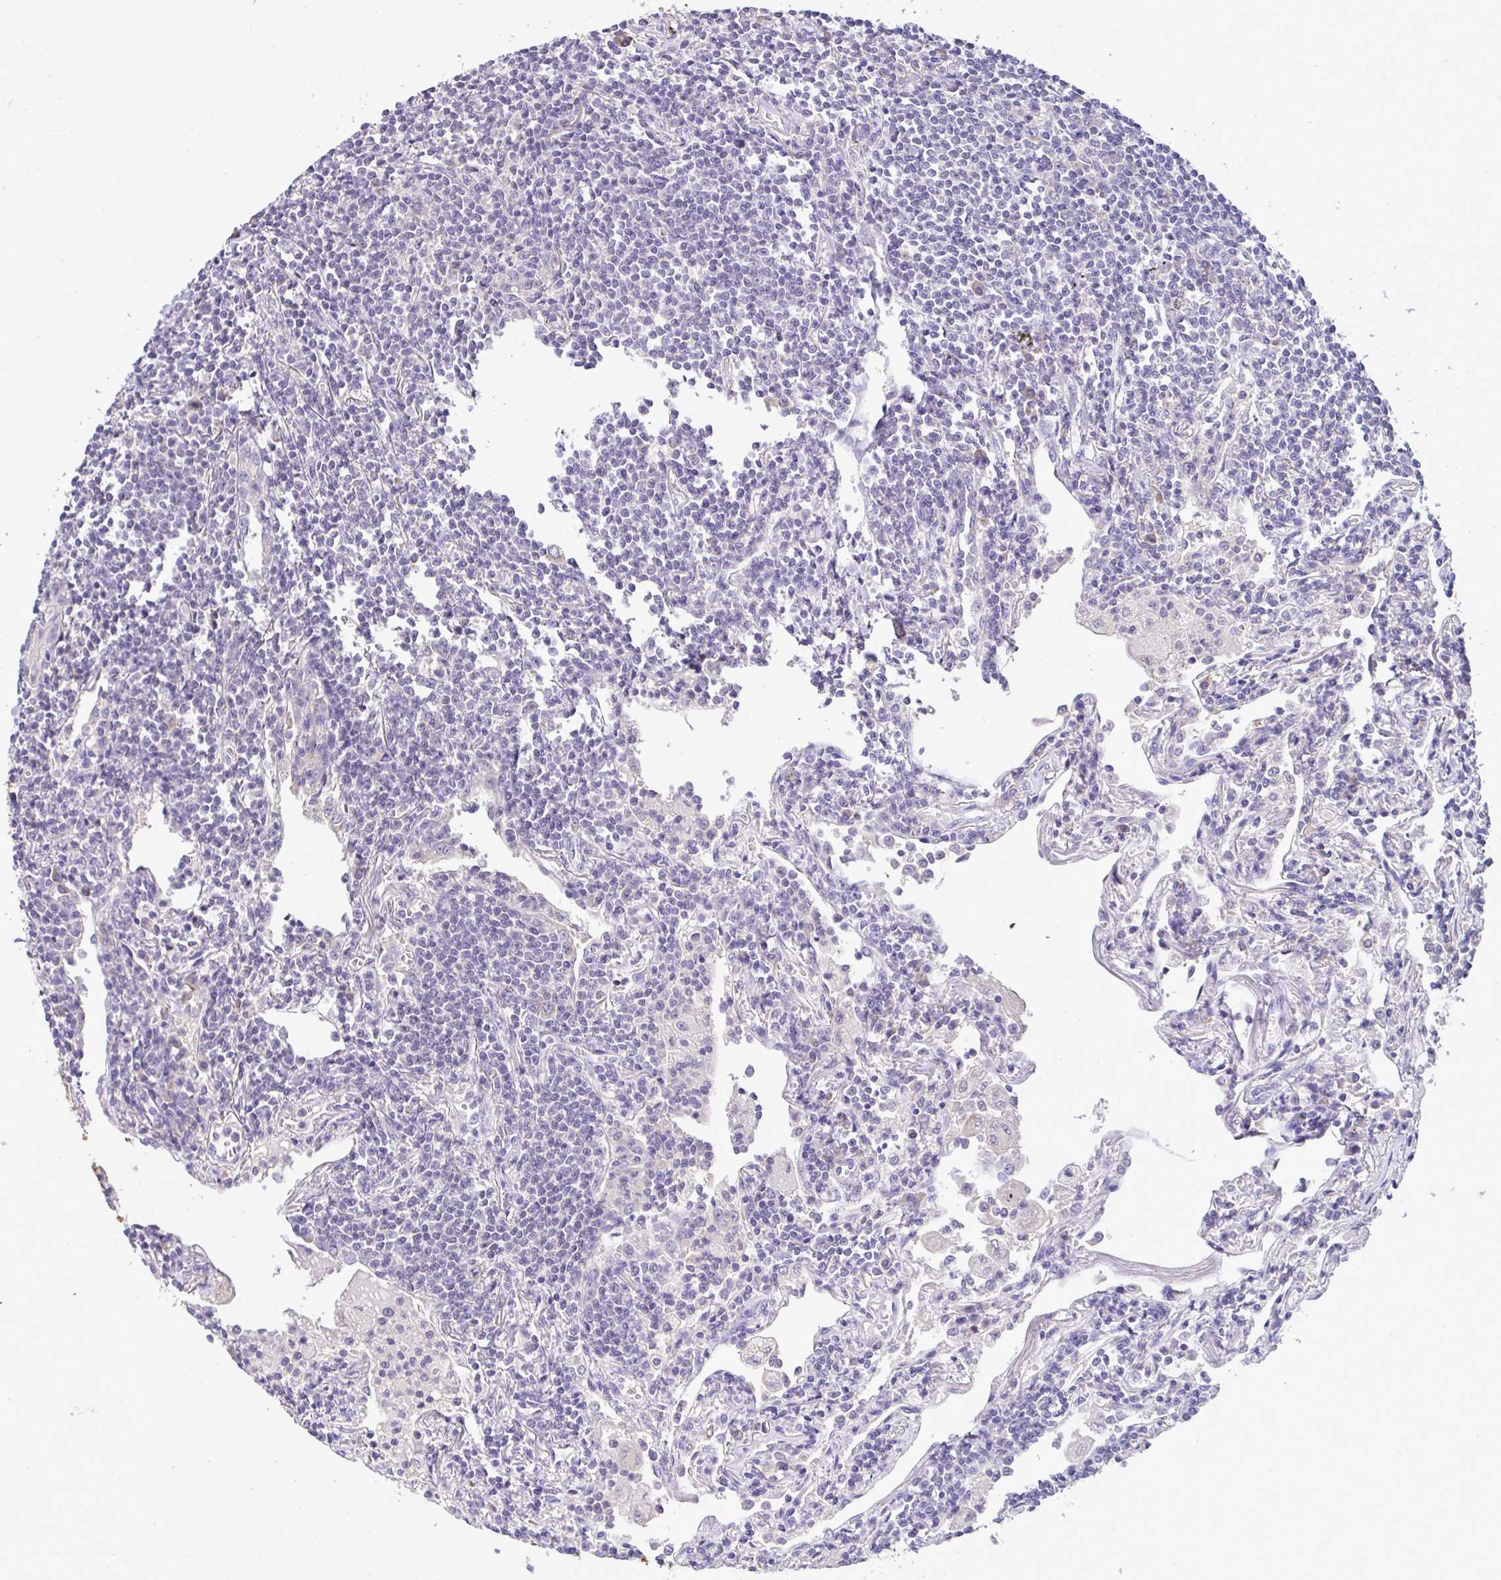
{"staining": {"intensity": "negative", "quantity": "none", "location": "none"}, "tissue": "lymphoma", "cell_type": "Tumor cells", "image_type": "cancer", "snomed": [{"axis": "morphology", "description": "Malignant lymphoma, non-Hodgkin's type, Low grade"}, {"axis": "topography", "description": "Lung"}], "caption": "This is an IHC micrograph of malignant lymphoma, non-Hodgkin's type (low-grade). There is no expression in tumor cells.", "gene": "ST8SIA2", "patient": {"sex": "female", "age": 71}}